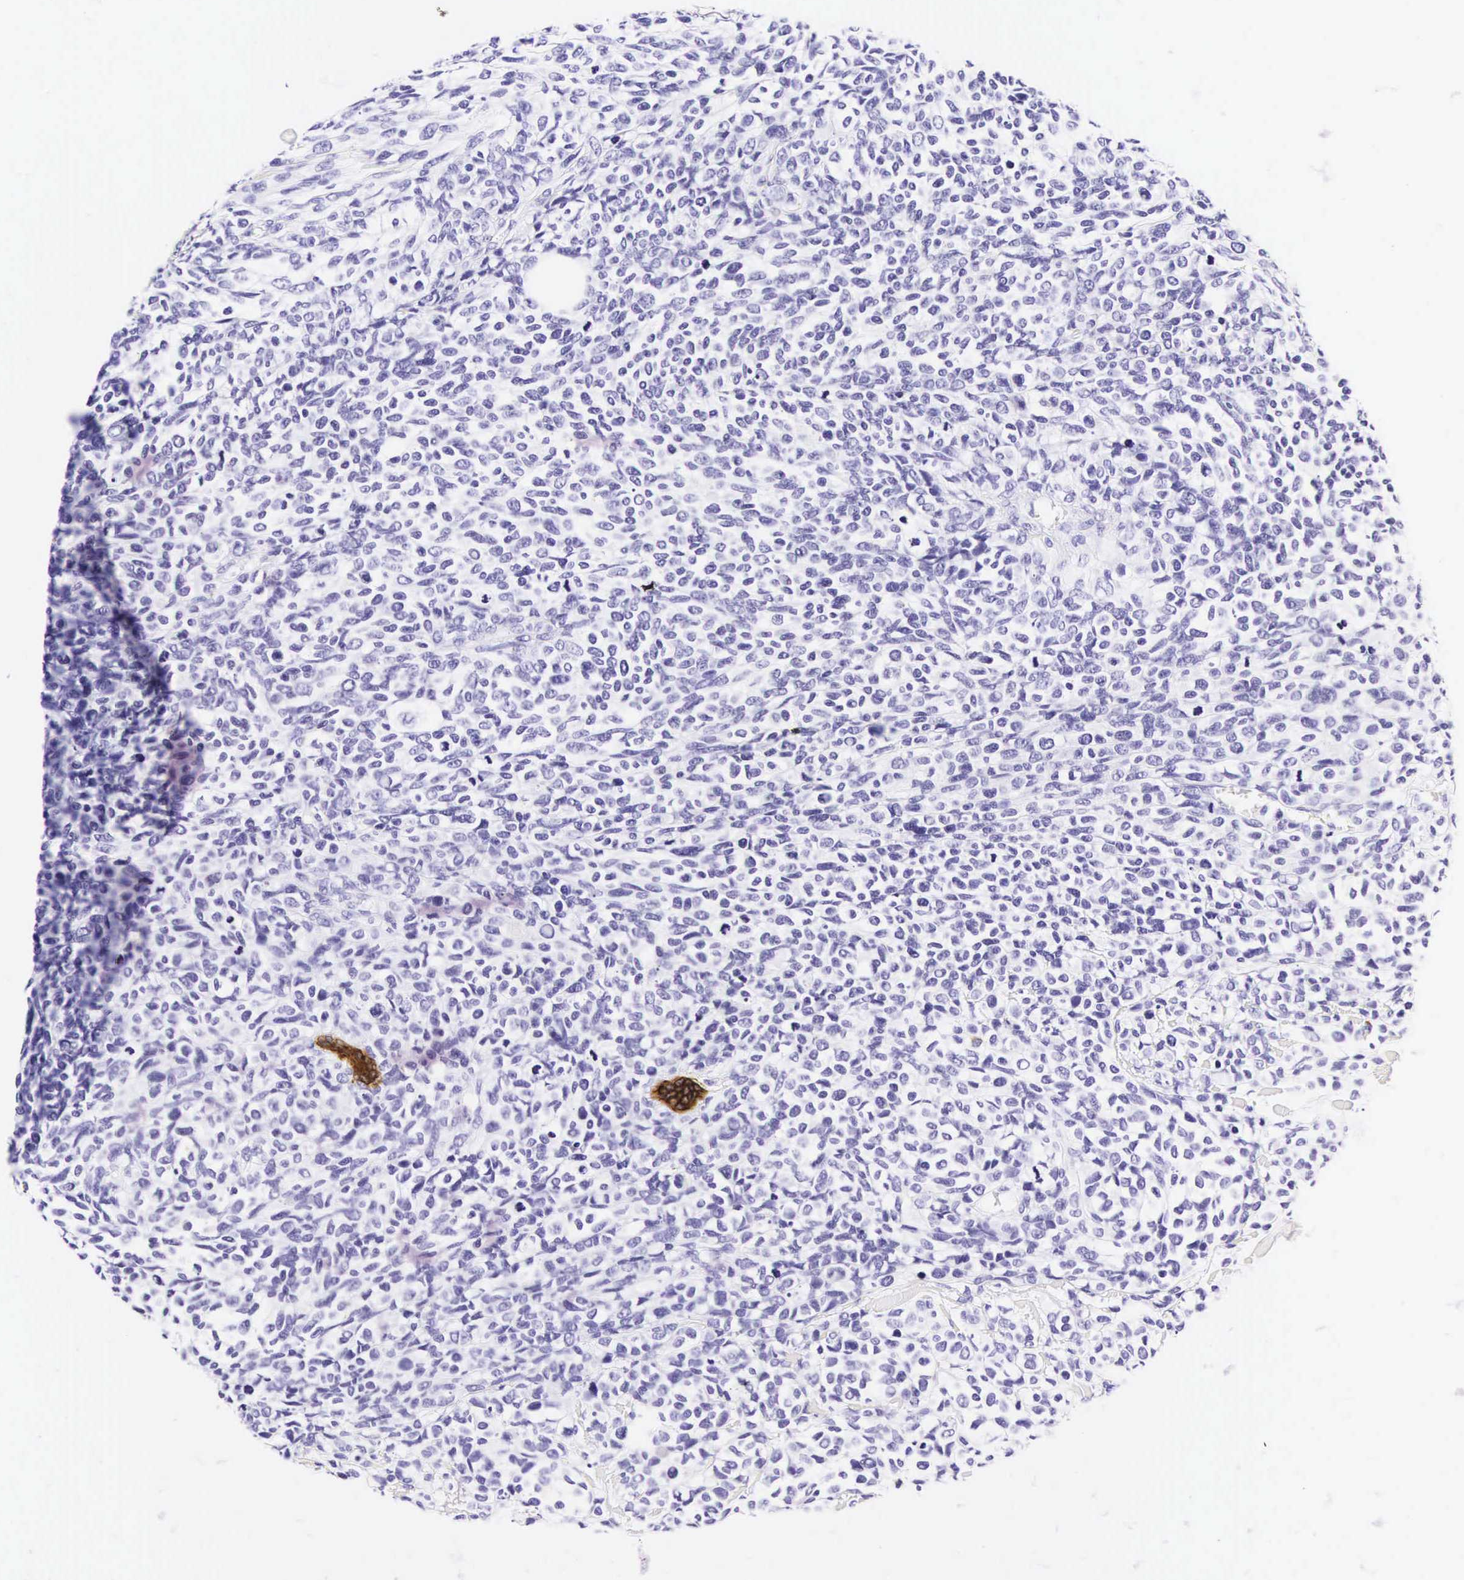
{"staining": {"intensity": "negative", "quantity": "none", "location": "none"}, "tissue": "melanoma", "cell_type": "Tumor cells", "image_type": "cancer", "snomed": [{"axis": "morphology", "description": "Malignant melanoma, NOS"}, {"axis": "topography", "description": "Skin"}], "caption": "High power microscopy photomicrograph of an immunohistochemistry histopathology image of malignant melanoma, revealing no significant staining in tumor cells. (IHC, brightfield microscopy, high magnification).", "gene": "KRT18", "patient": {"sex": "female", "age": 85}}